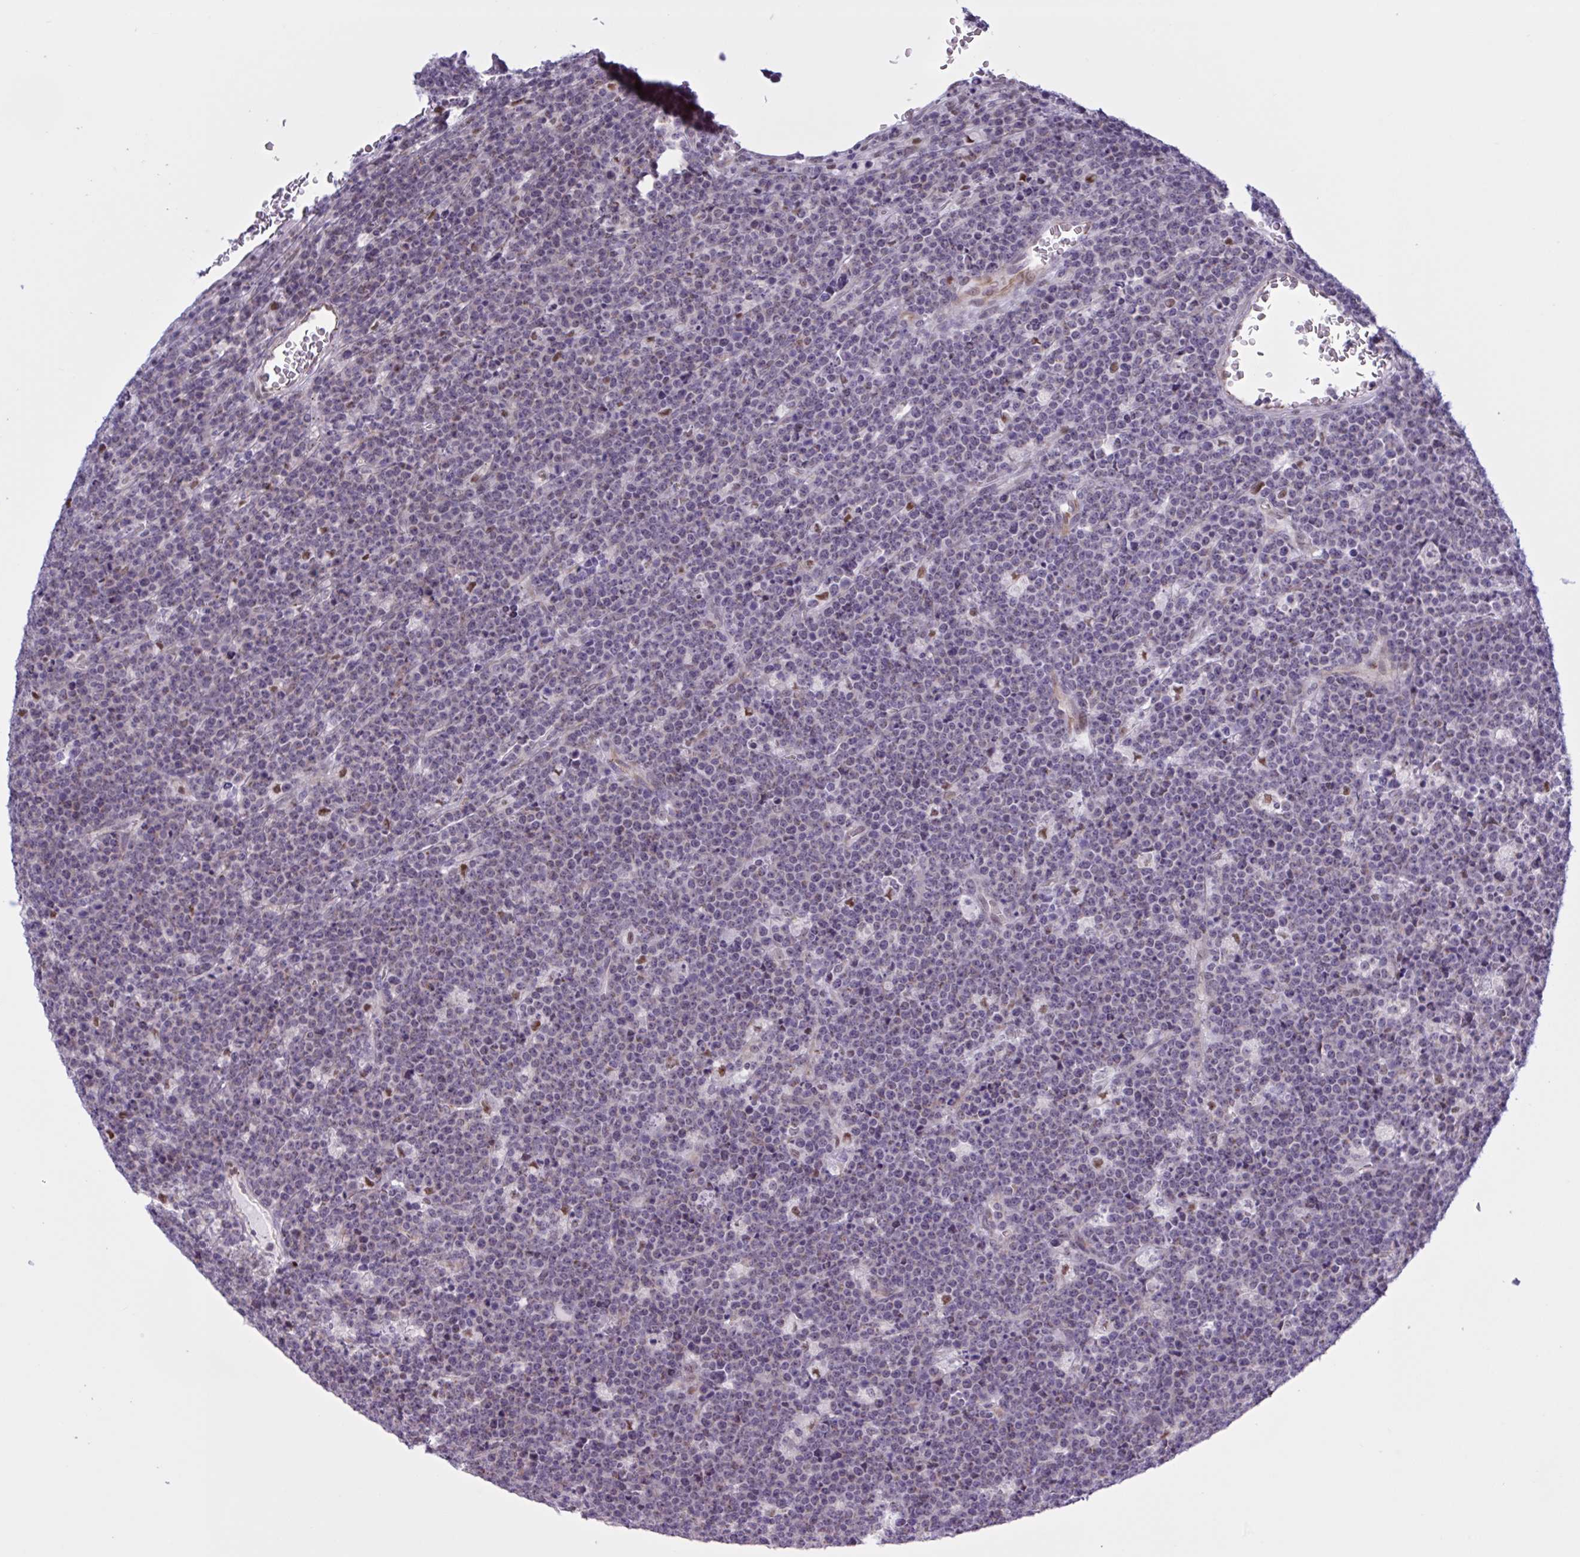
{"staining": {"intensity": "negative", "quantity": "none", "location": "none"}, "tissue": "lymphoma", "cell_type": "Tumor cells", "image_type": "cancer", "snomed": [{"axis": "morphology", "description": "Malignant lymphoma, non-Hodgkin's type, High grade"}, {"axis": "topography", "description": "Ovary"}], "caption": "A photomicrograph of human lymphoma is negative for staining in tumor cells.", "gene": "PRMT6", "patient": {"sex": "female", "age": 56}}